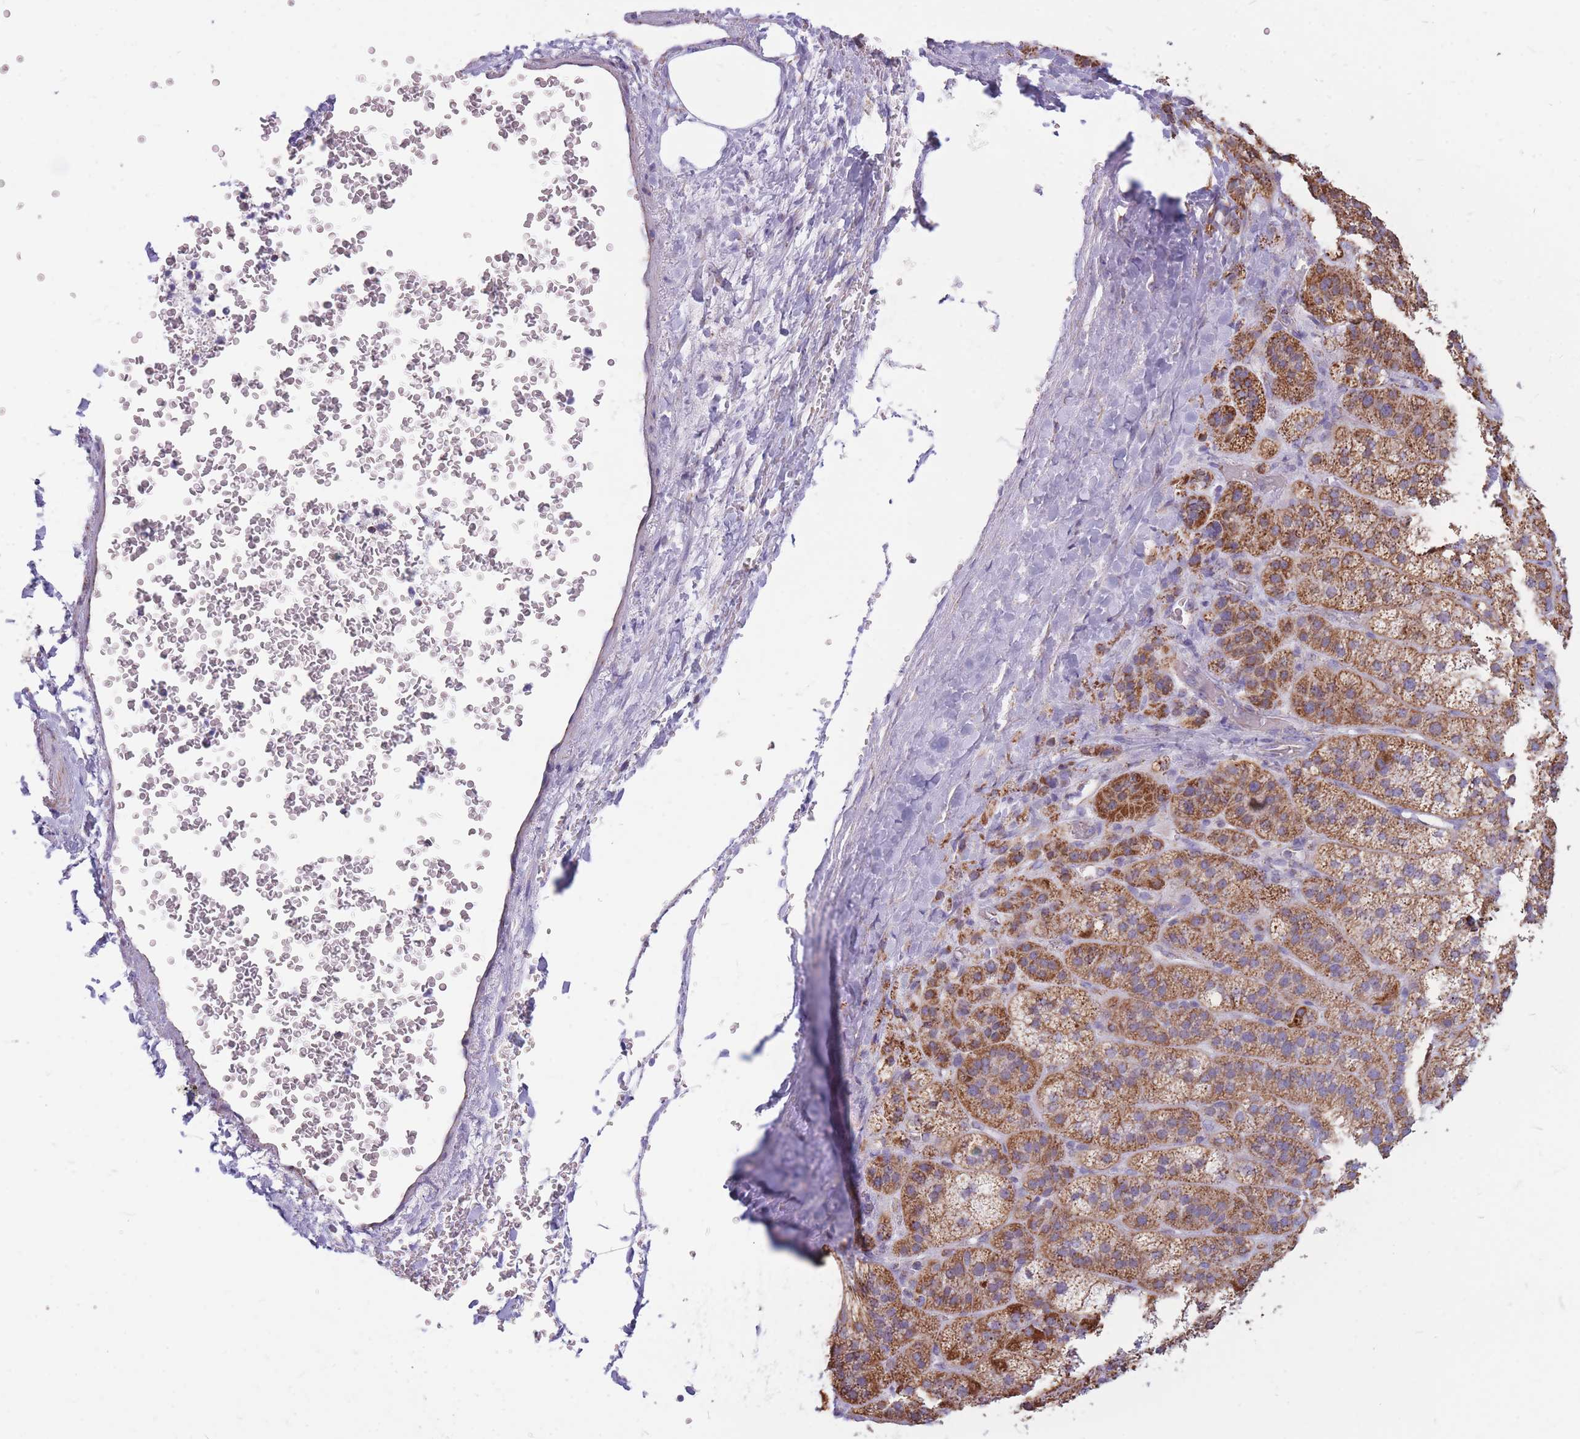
{"staining": {"intensity": "strong", "quantity": "<25%", "location": "cytoplasmic/membranous"}, "tissue": "adrenal gland", "cell_type": "Glandular cells", "image_type": "normal", "snomed": [{"axis": "morphology", "description": "Normal tissue, NOS"}, {"axis": "topography", "description": "Adrenal gland"}], "caption": "Immunohistochemical staining of benign human adrenal gland reveals medium levels of strong cytoplasmic/membranous expression in approximately <25% of glandular cells.", "gene": "PCSK1", "patient": {"sex": "female", "age": 70}}